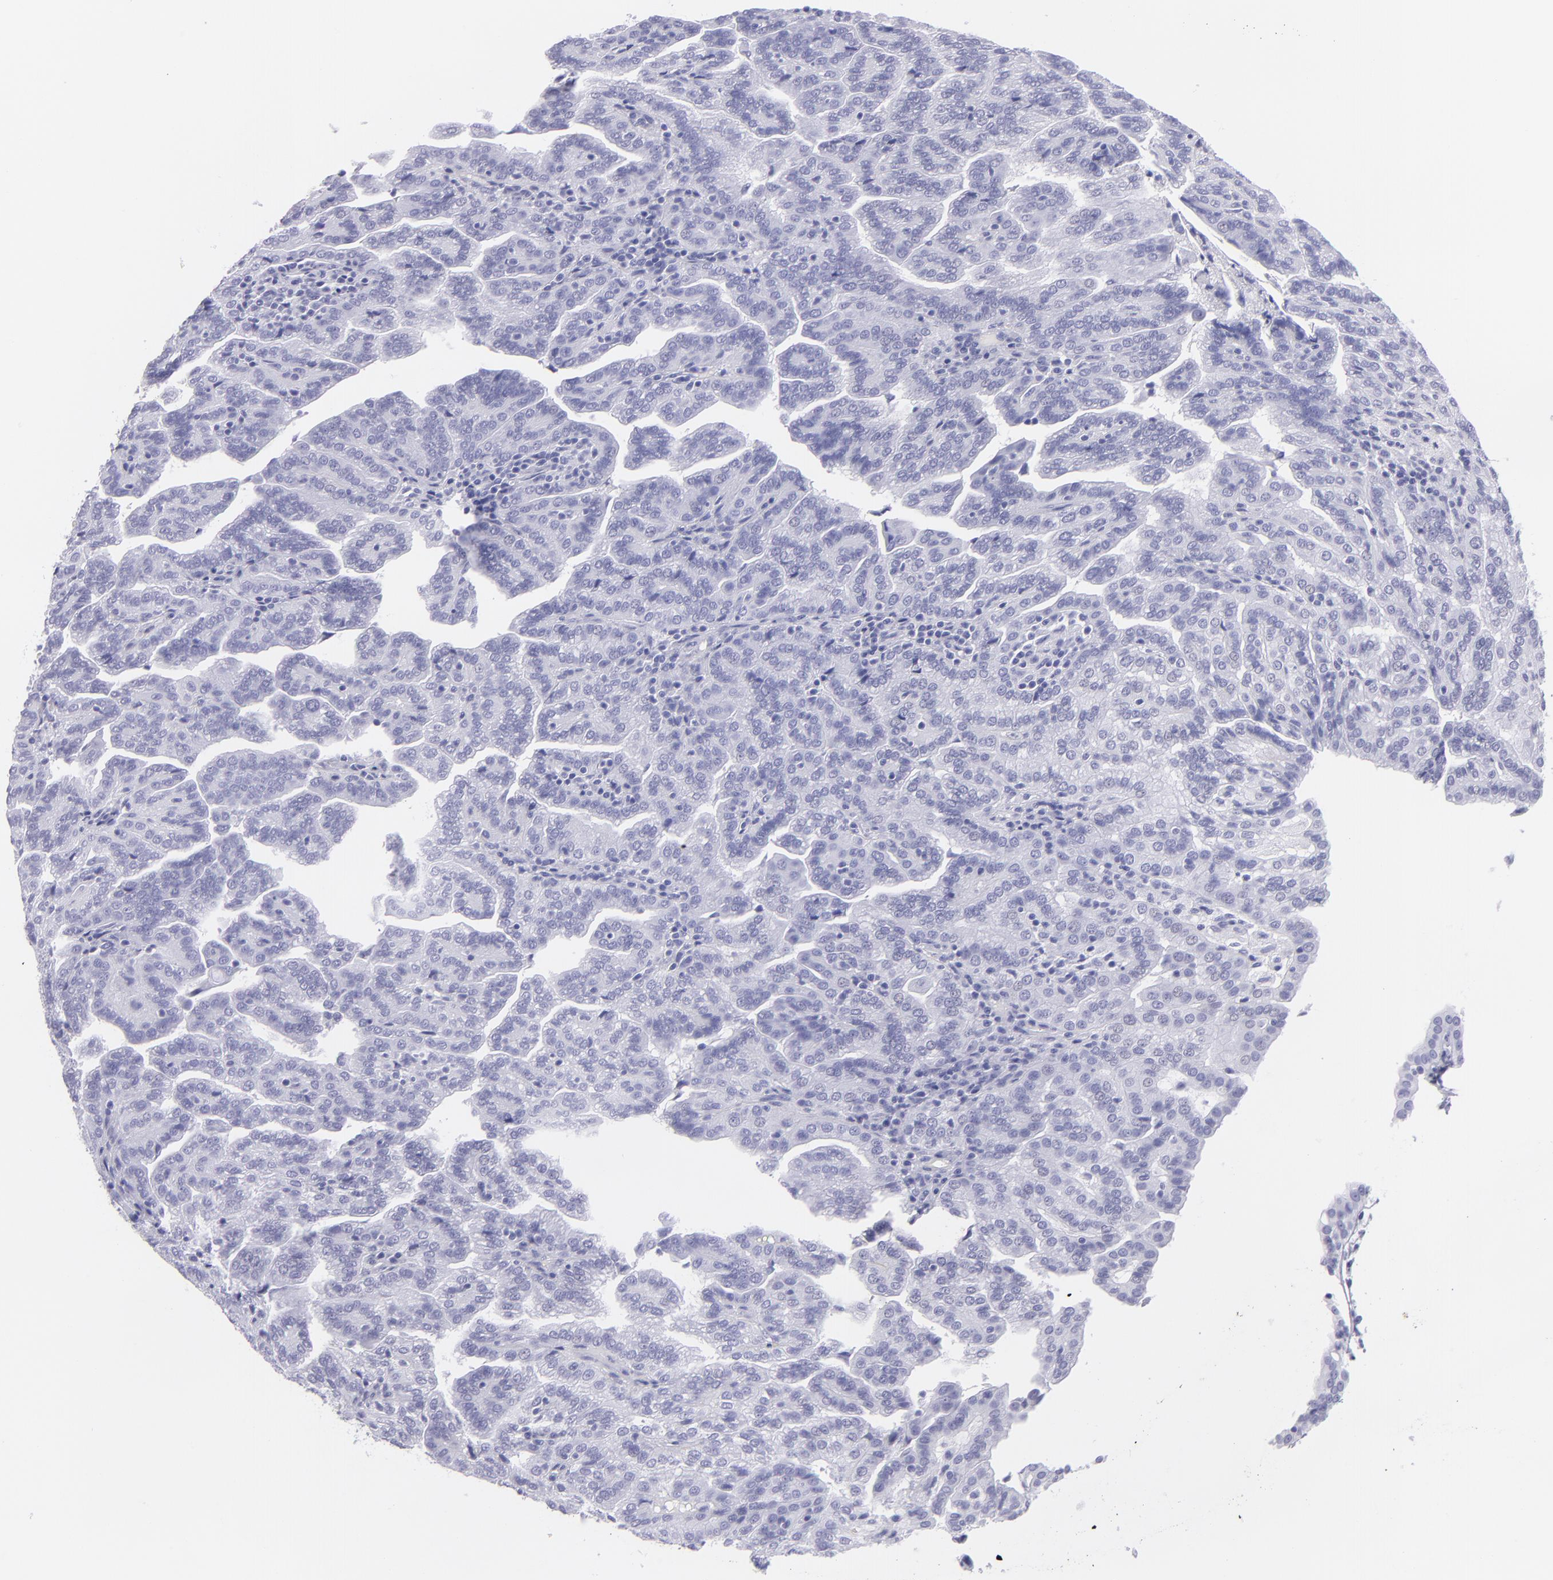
{"staining": {"intensity": "negative", "quantity": "none", "location": "none"}, "tissue": "renal cancer", "cell_type": "Tumor cells", "image_type": "cancer", "snomed": [{"axis": "morphology", "description": "Adenocarcinoma, NOS"}, {"axis": "topography", "description": "Kidney"}], "caption": "Tumor cells are negative for brown protein staining in adenocarcinoma (renal).", "gene": "PIP", "patient": {"sex": "male", "age": 61}}